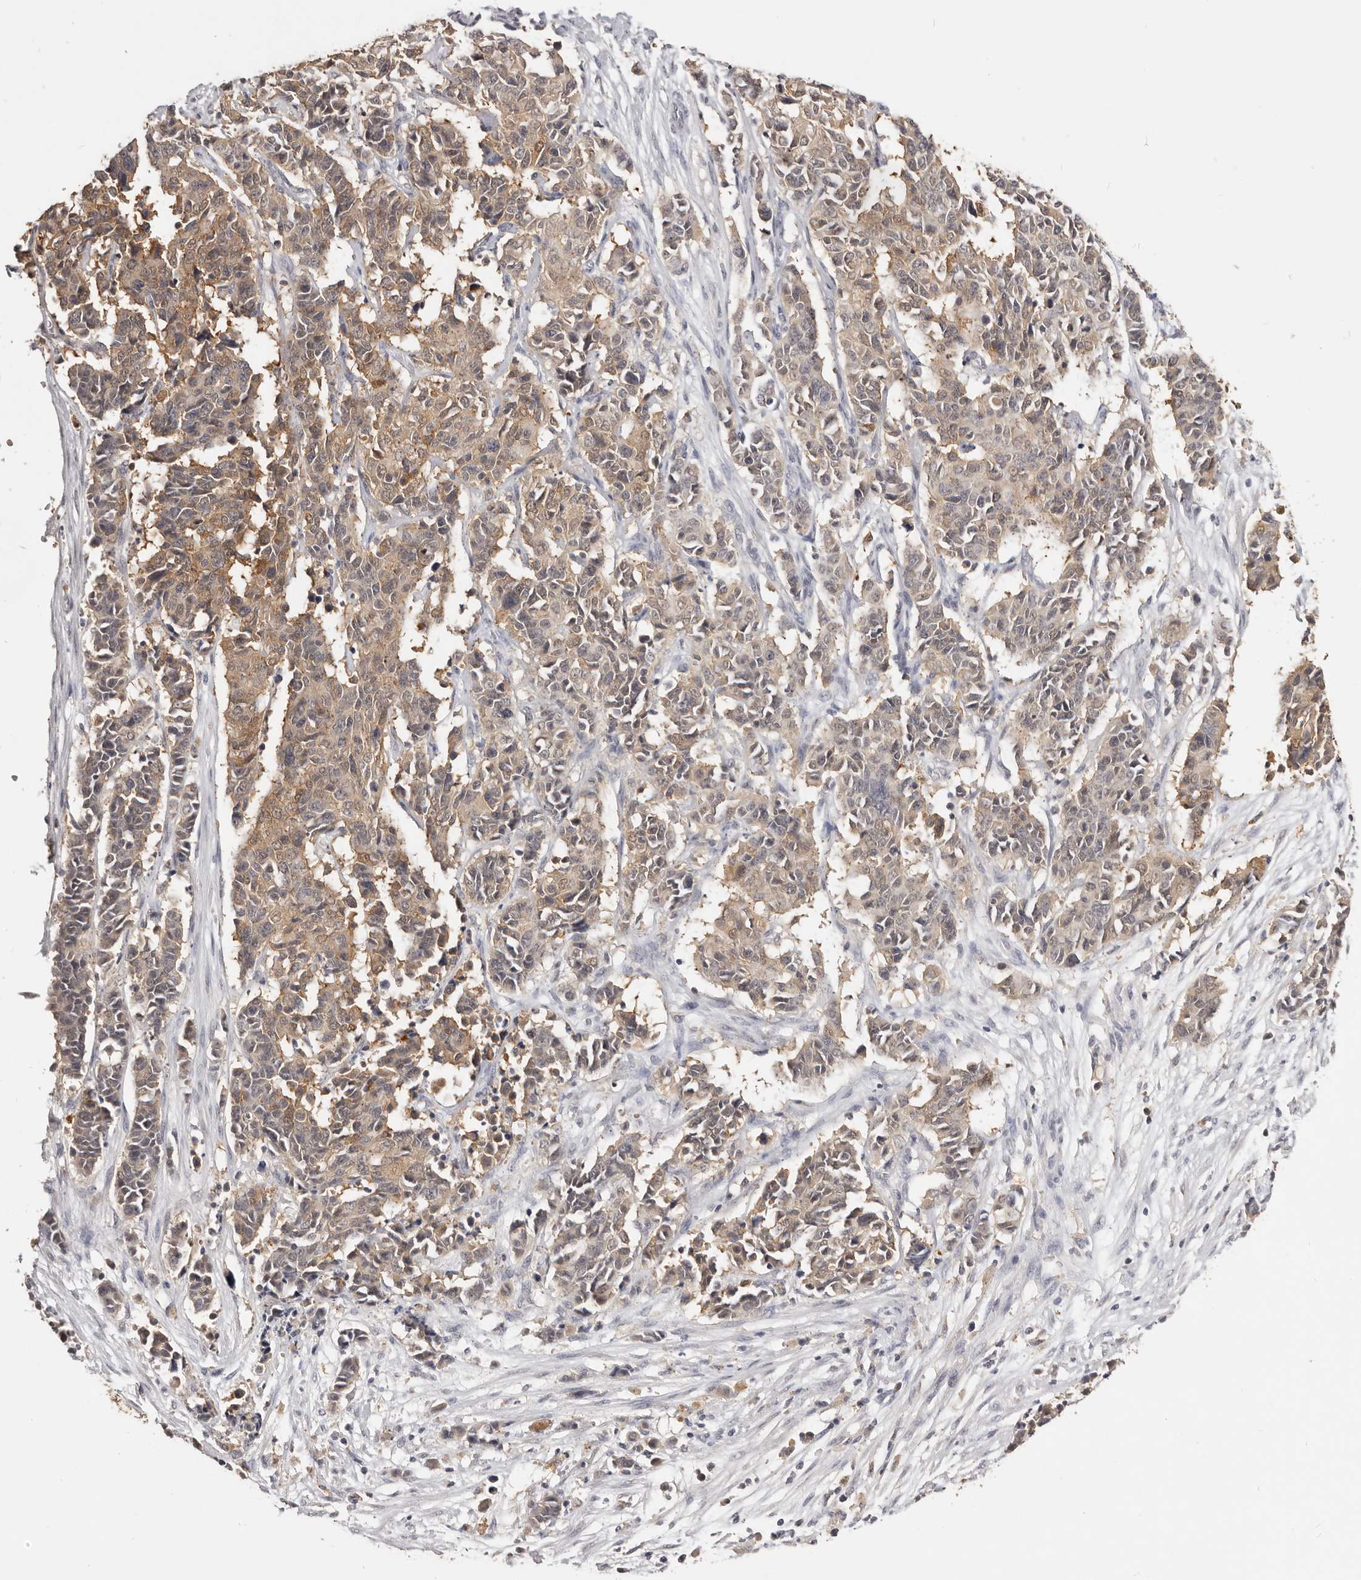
{"staining": {"intensity": "moderate", "quantity": ">75%", "location": "cytoplasmic/membranous"}, "tissue": "cervical cancer", "cell_type": "Tumor cells", "image_type": "cancer", "snomed": [{"axis": "morphology", "description": "Normal tissue, NOS"}, {"axis": "morphology", "description": "Squamous cell carcinoma, NOS"}, {"axis": "topography", "description": "Cervix"}], "caption": "Protein expression analysis of cervical squamous cell carcinoma displays moderate cytoplasmic/membranous staining in about >75% of tumor cells.", "gene": "TSPAN13", "patient": {"sex": "female", "age": 35}}